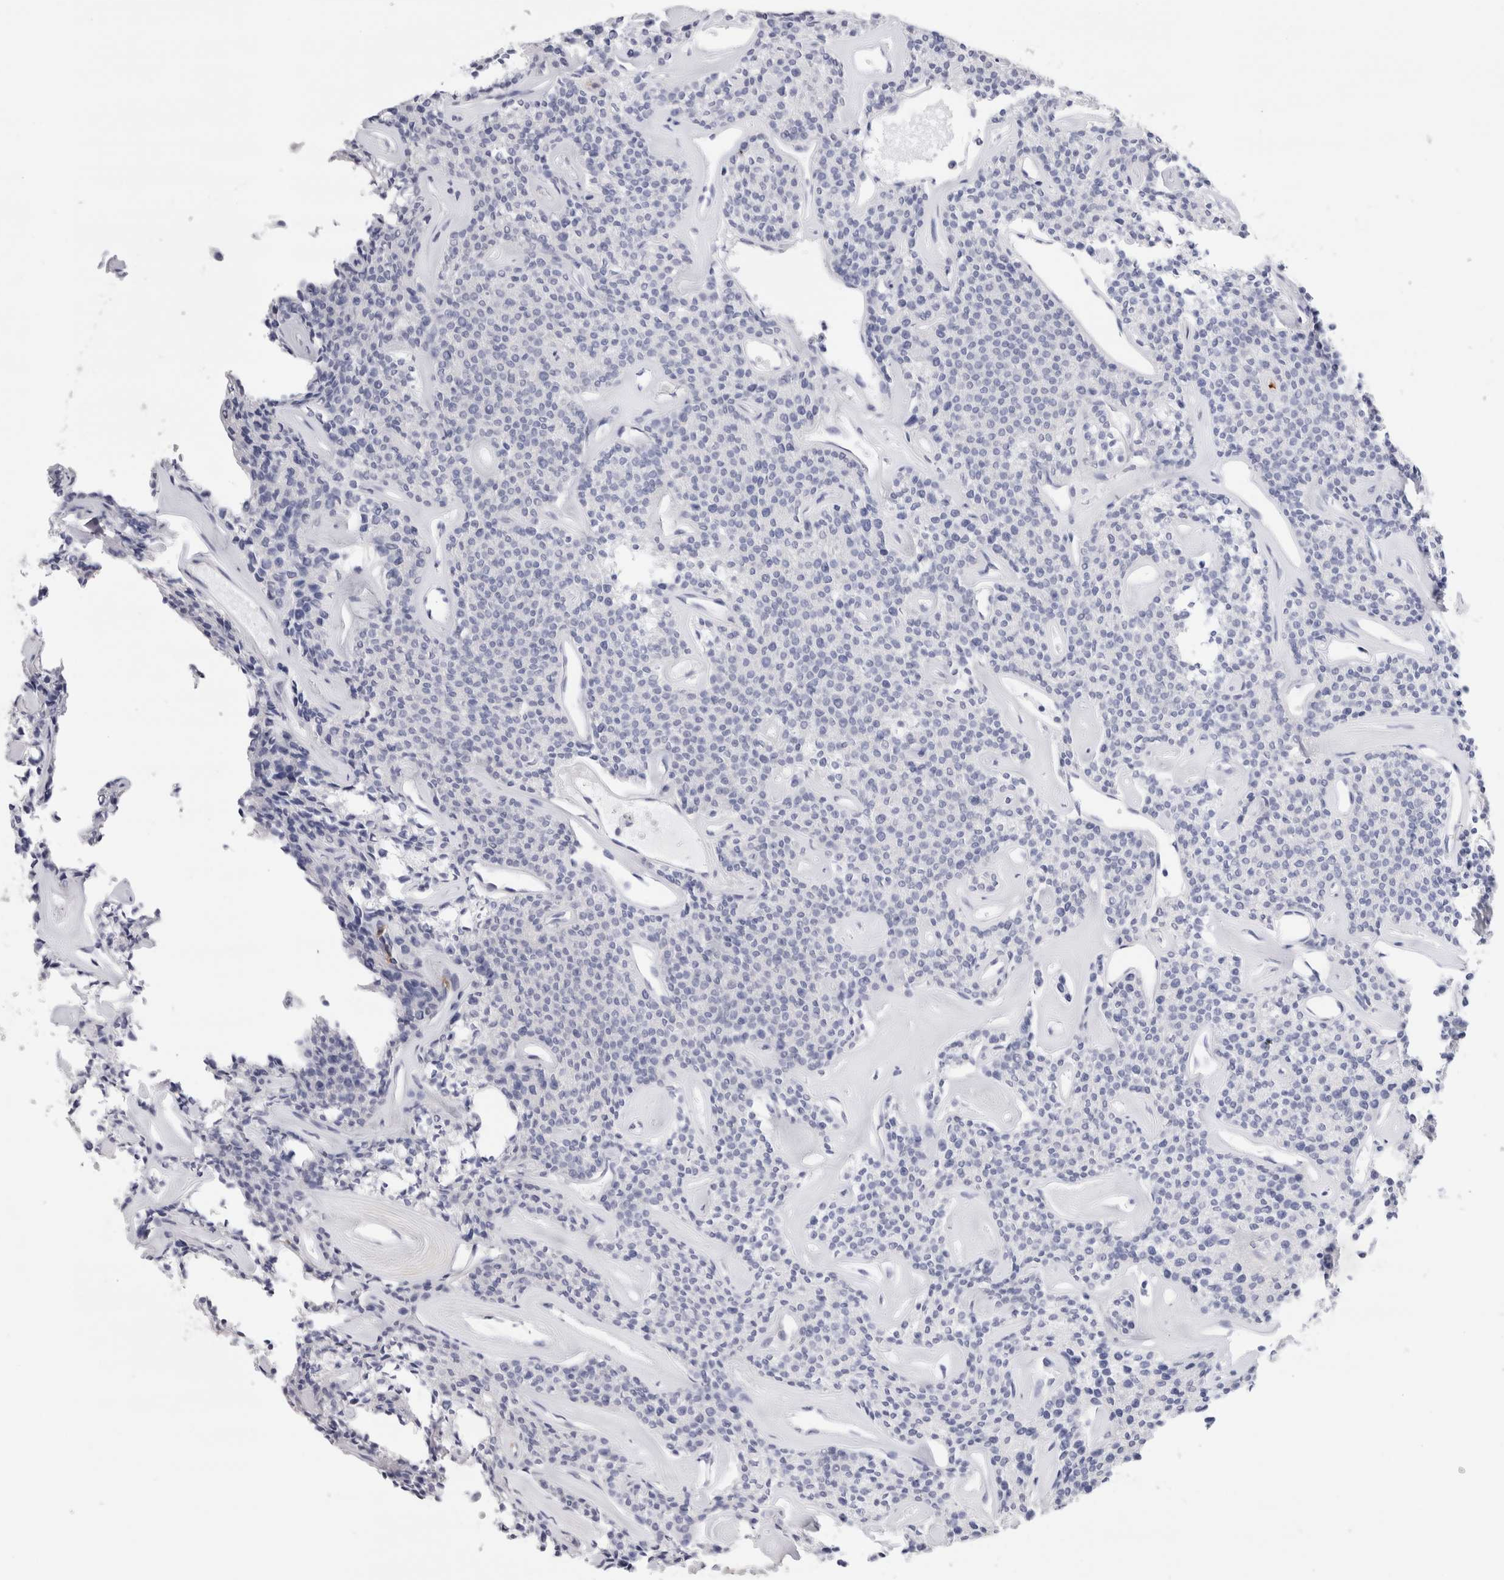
{"staining": {"intensity": "negative", "quantity": "none", "location": "none"}, "tissue": "parathyroid gland", "cell_type": "Glandular cells", "image_type": "normal", "snomed": [{"axis": "morphology", "description": "Normal tissue, NOS"}, {"axis": "topography", "description": "Parathyroid gland"}], "caption": "High power microscopy histopathology image of an IHC histopathology image of unremarkable parathyroid gland, revealing no significant staining in glandular cells. Nuclei are stained in blue.", "gene": "SLC10A5", "patient": {"sex": "male", "age": 46}}